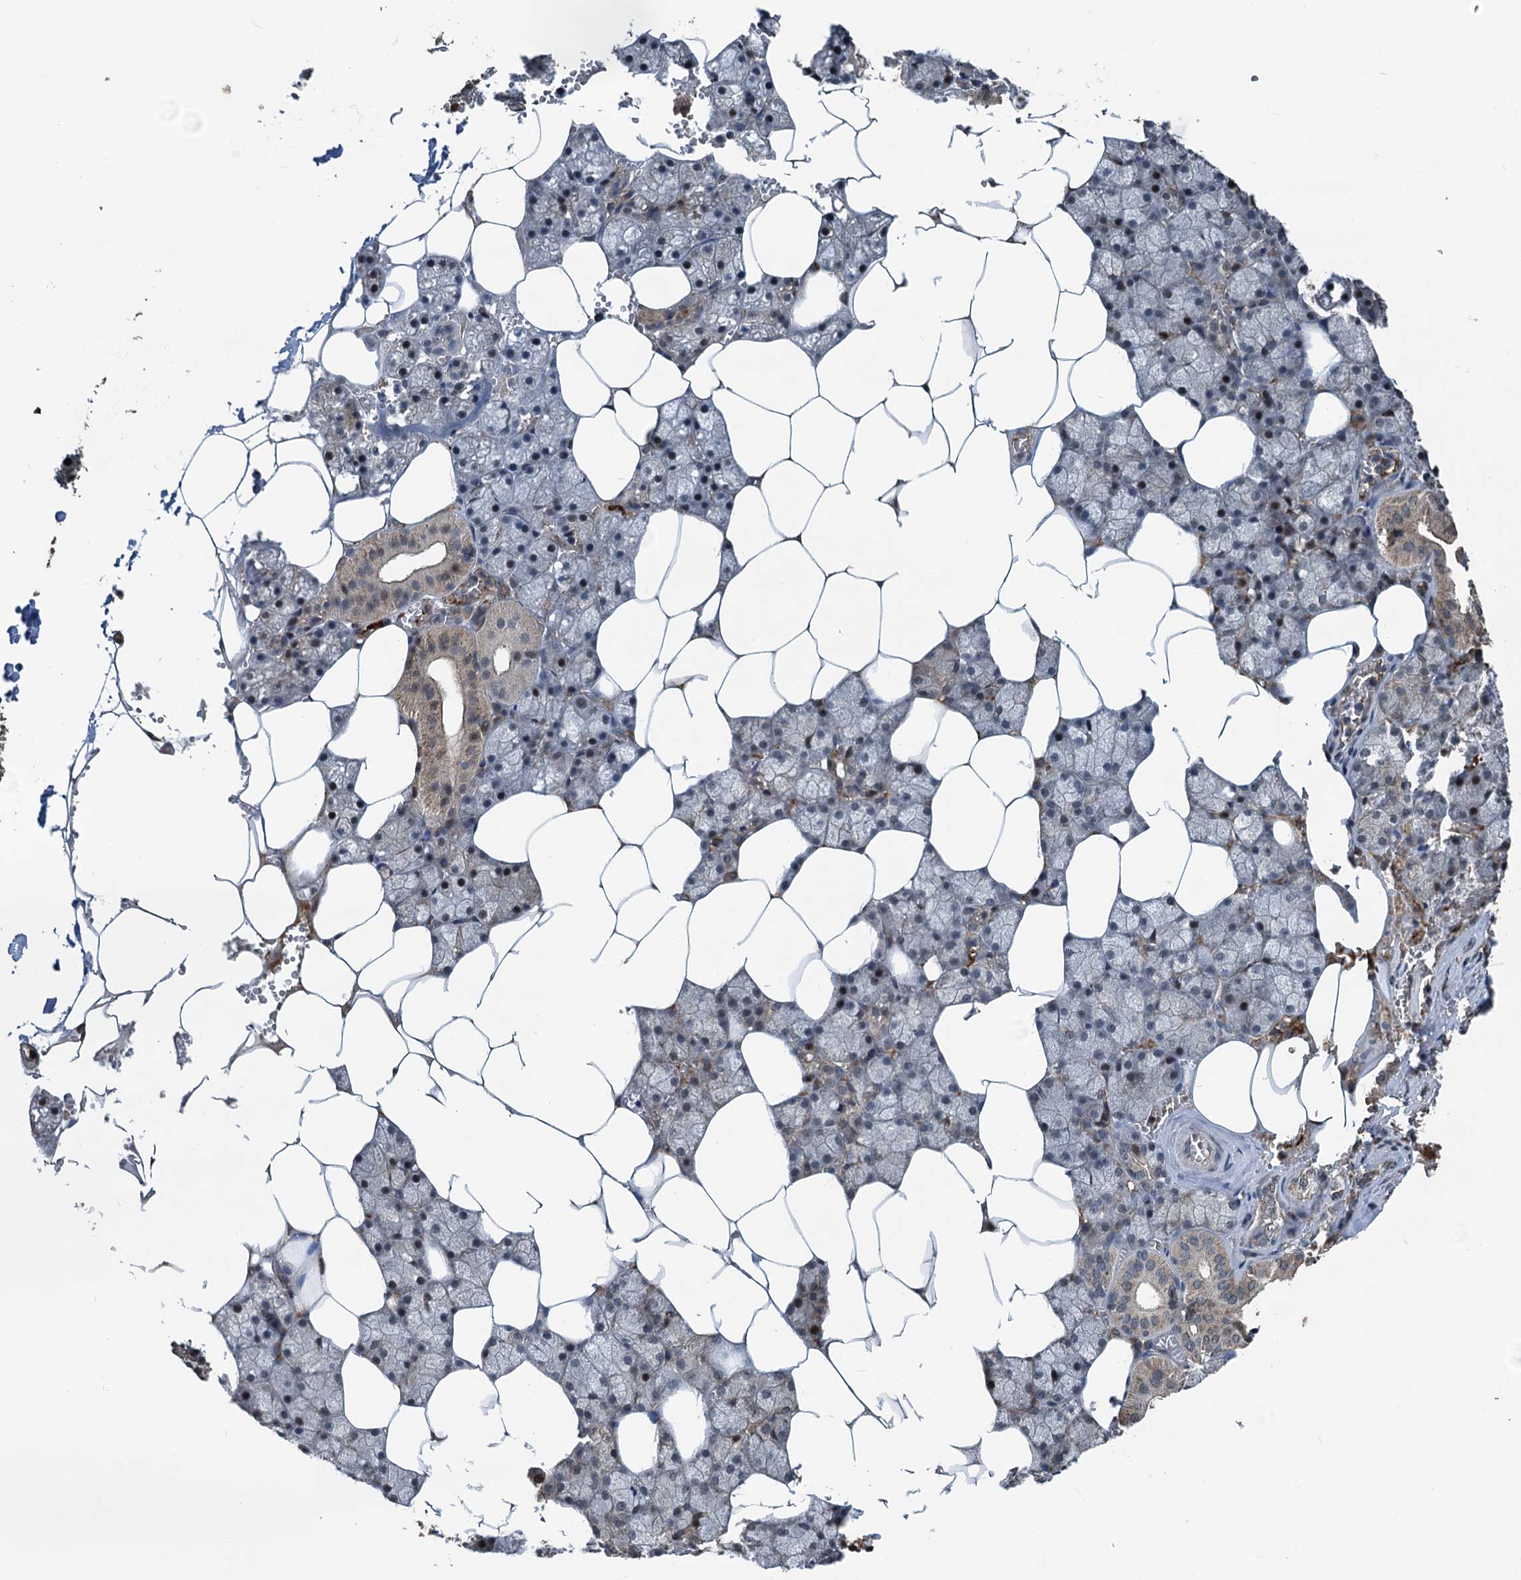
{"staining": {"intensity": "moderate", "quantity": "<25%", "location": "cytoplasmic/membranous"}, "tissue": "salivary gland", "cell_type": "Glandular cells", "image_type": "normal", "snomed": [{"axis": "morphology", "description": "Normal tissue, NOS"}, {"axis": "topography", "description": "Salivary gland"}], "caption": "Unremarkable salivary gland exhibits moderate cytoplasmic/membranous expression in about <25% of glandular cells.", "gene": "TEDC1", "patient": {"sex": "male", "age": 62}}